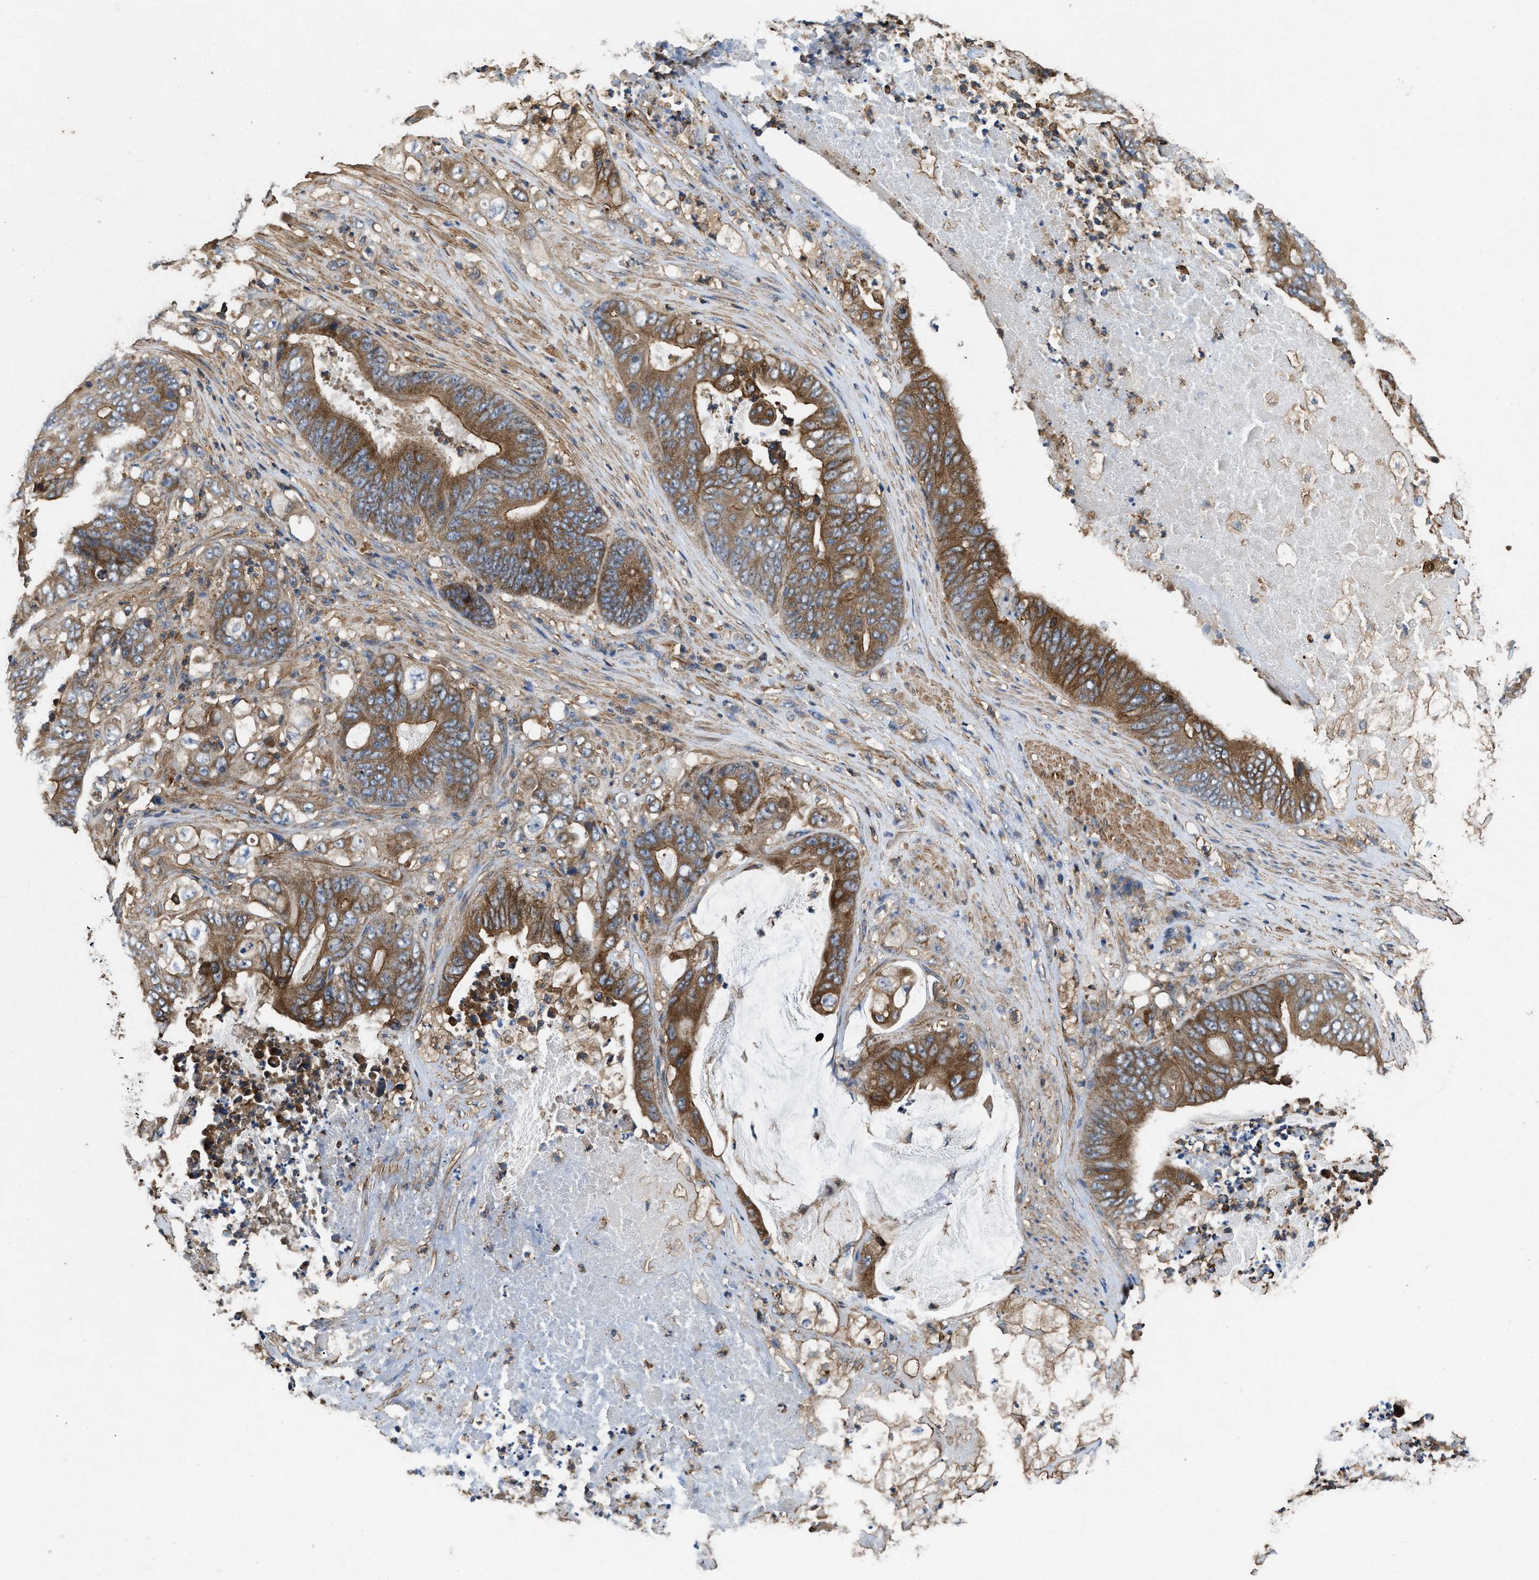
{"staining": {"intensity": "moderate", "quantity": ">75%", "location": "cytoplasmic/membranous"}, "tissue": "stomach cancer", "cell_type": "Tumor cells", "image_type": "cancer", "snomed": [{"axis": "morphology", "description": "Adenocarcinoma, NOS"}, {"axis": "topography", "description": "Stomach"}], "caption": "Immunohistochemical staining of adenocarcinoma (stomach) exhibits medium levels of moderate cytoplasmic/membranous protein staining in about >75% of tumor cells. (Stains: DAB in brown, nuclei in blue, Microscopy: brightfield microscopy at high magnification).", "gene": "LINGO2", "patient": {"sex": "female", "age": 73}}